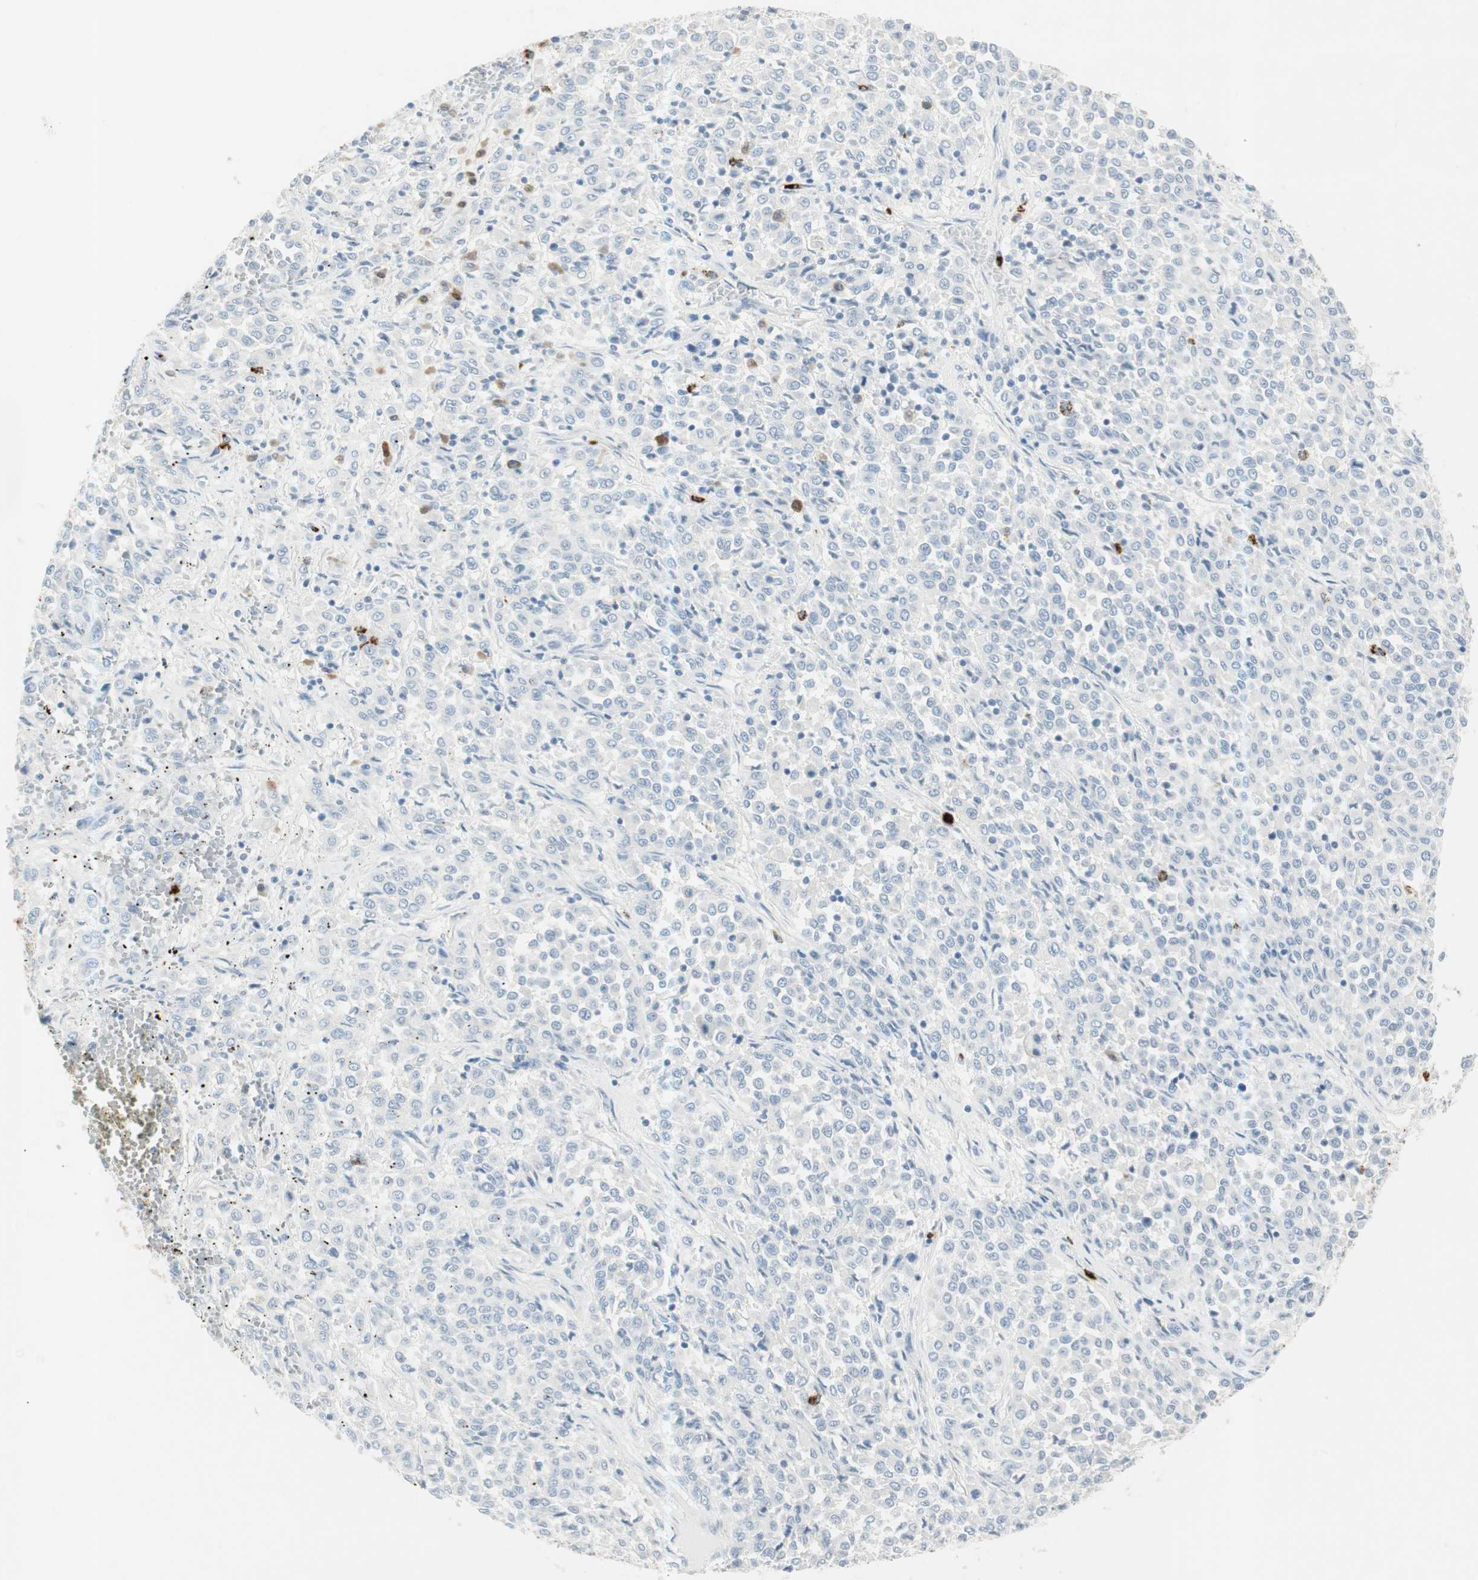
{"staining": {"intensity": "negative", "quantity": "none", "location": "none"}, "tissue": "melanoma", "cell_type": "Tumor cells", "image_type": "cancer", "snomed": [{"axis": "morphology", "description": "Malignant melanoma, Metastatic site"}, {"axis": "topography", "description": "Pancreas"}], "caption": "IHC histopathology image of human melanoma stained for a protein (brown), which exhibits no expression in tumor cells.", "gene": "PRTN3", "patient": {"sex": "female", "age": 30}}